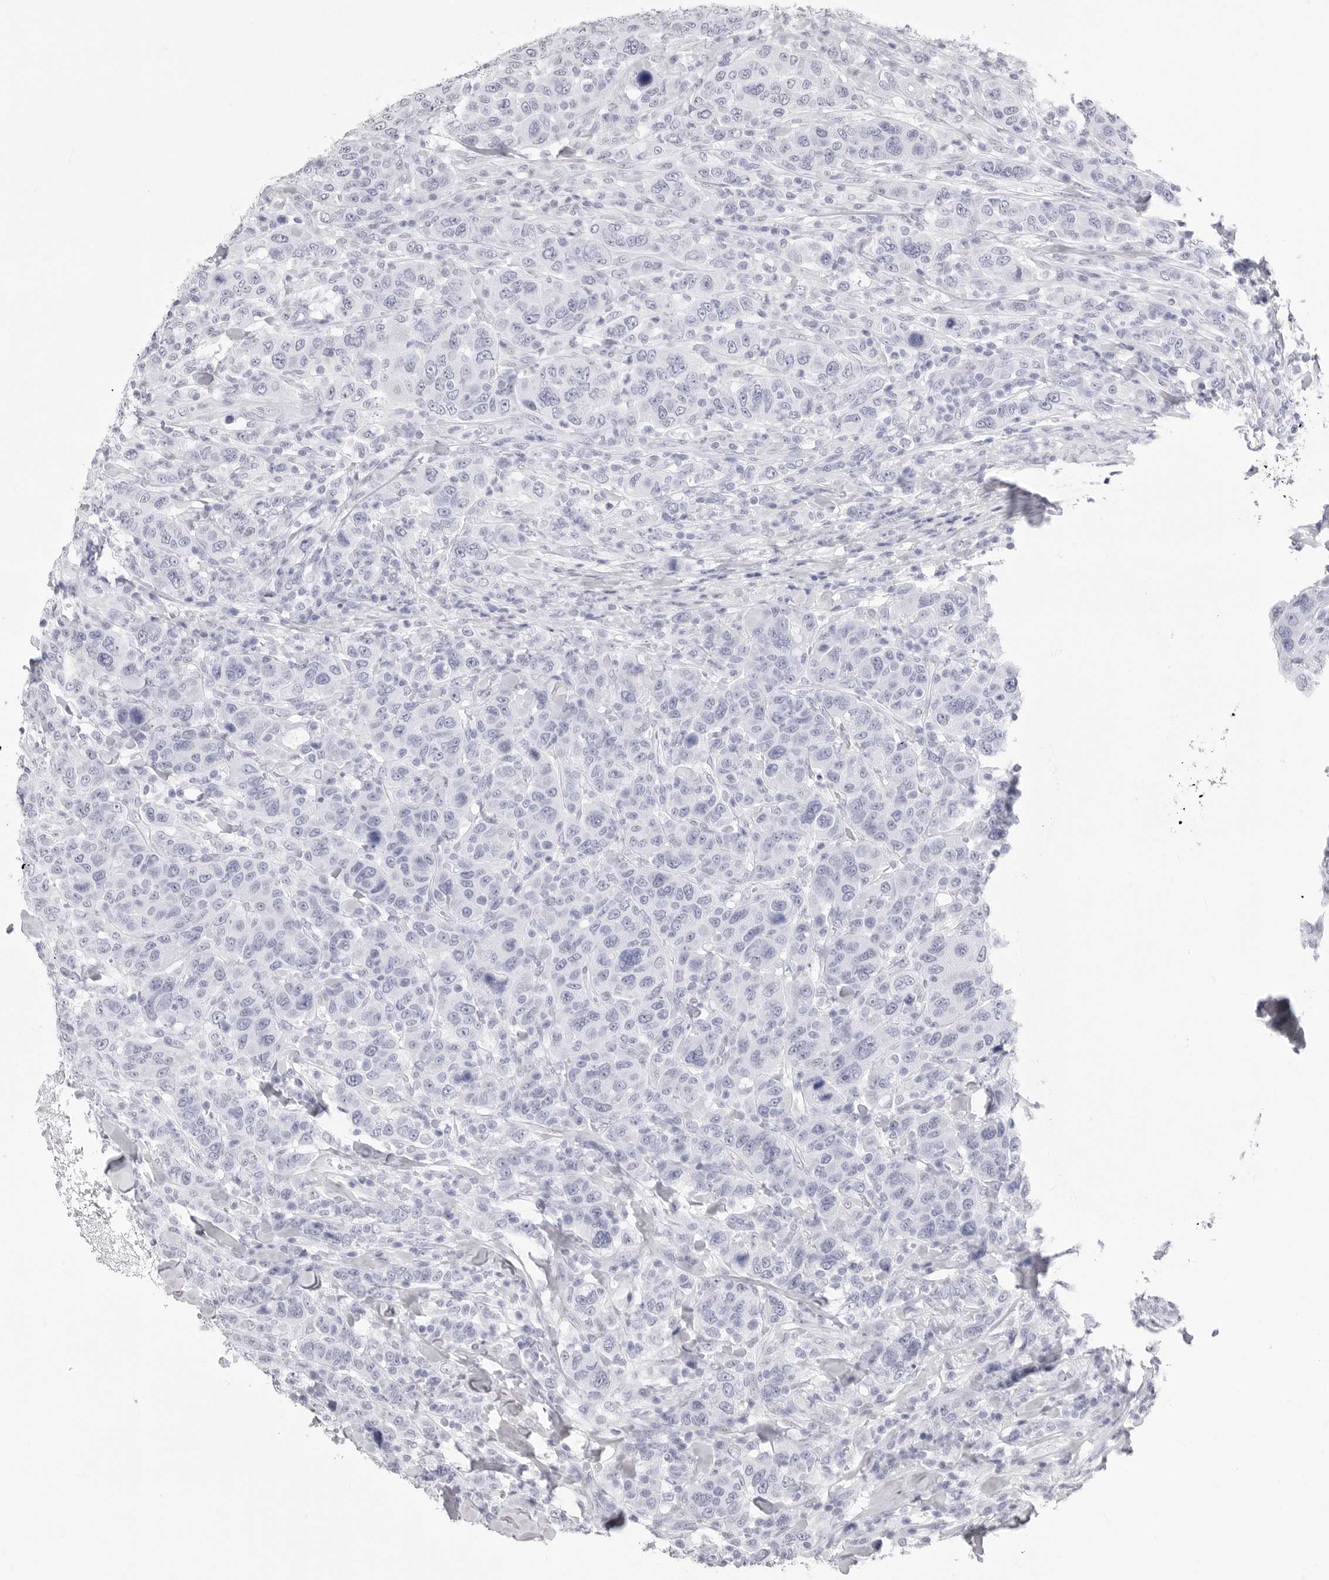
{"staining": {"intensity": "negative", "quantity": "none", "location": "none"}, "tissue": "breast cancer", "cell_type": "Tumor cells", "image_type": "cancer", "snomed": [{"axis": "morphology", "description": "Duct carcinoma"}, {"axis": "topography", "description": "Breast"}], "caption": "Breast cancer stained for a protein using IHC displays no positivity tumor cells.", "gene": "TSSK1B", "patient": {"sex": "female", "age": 37}}